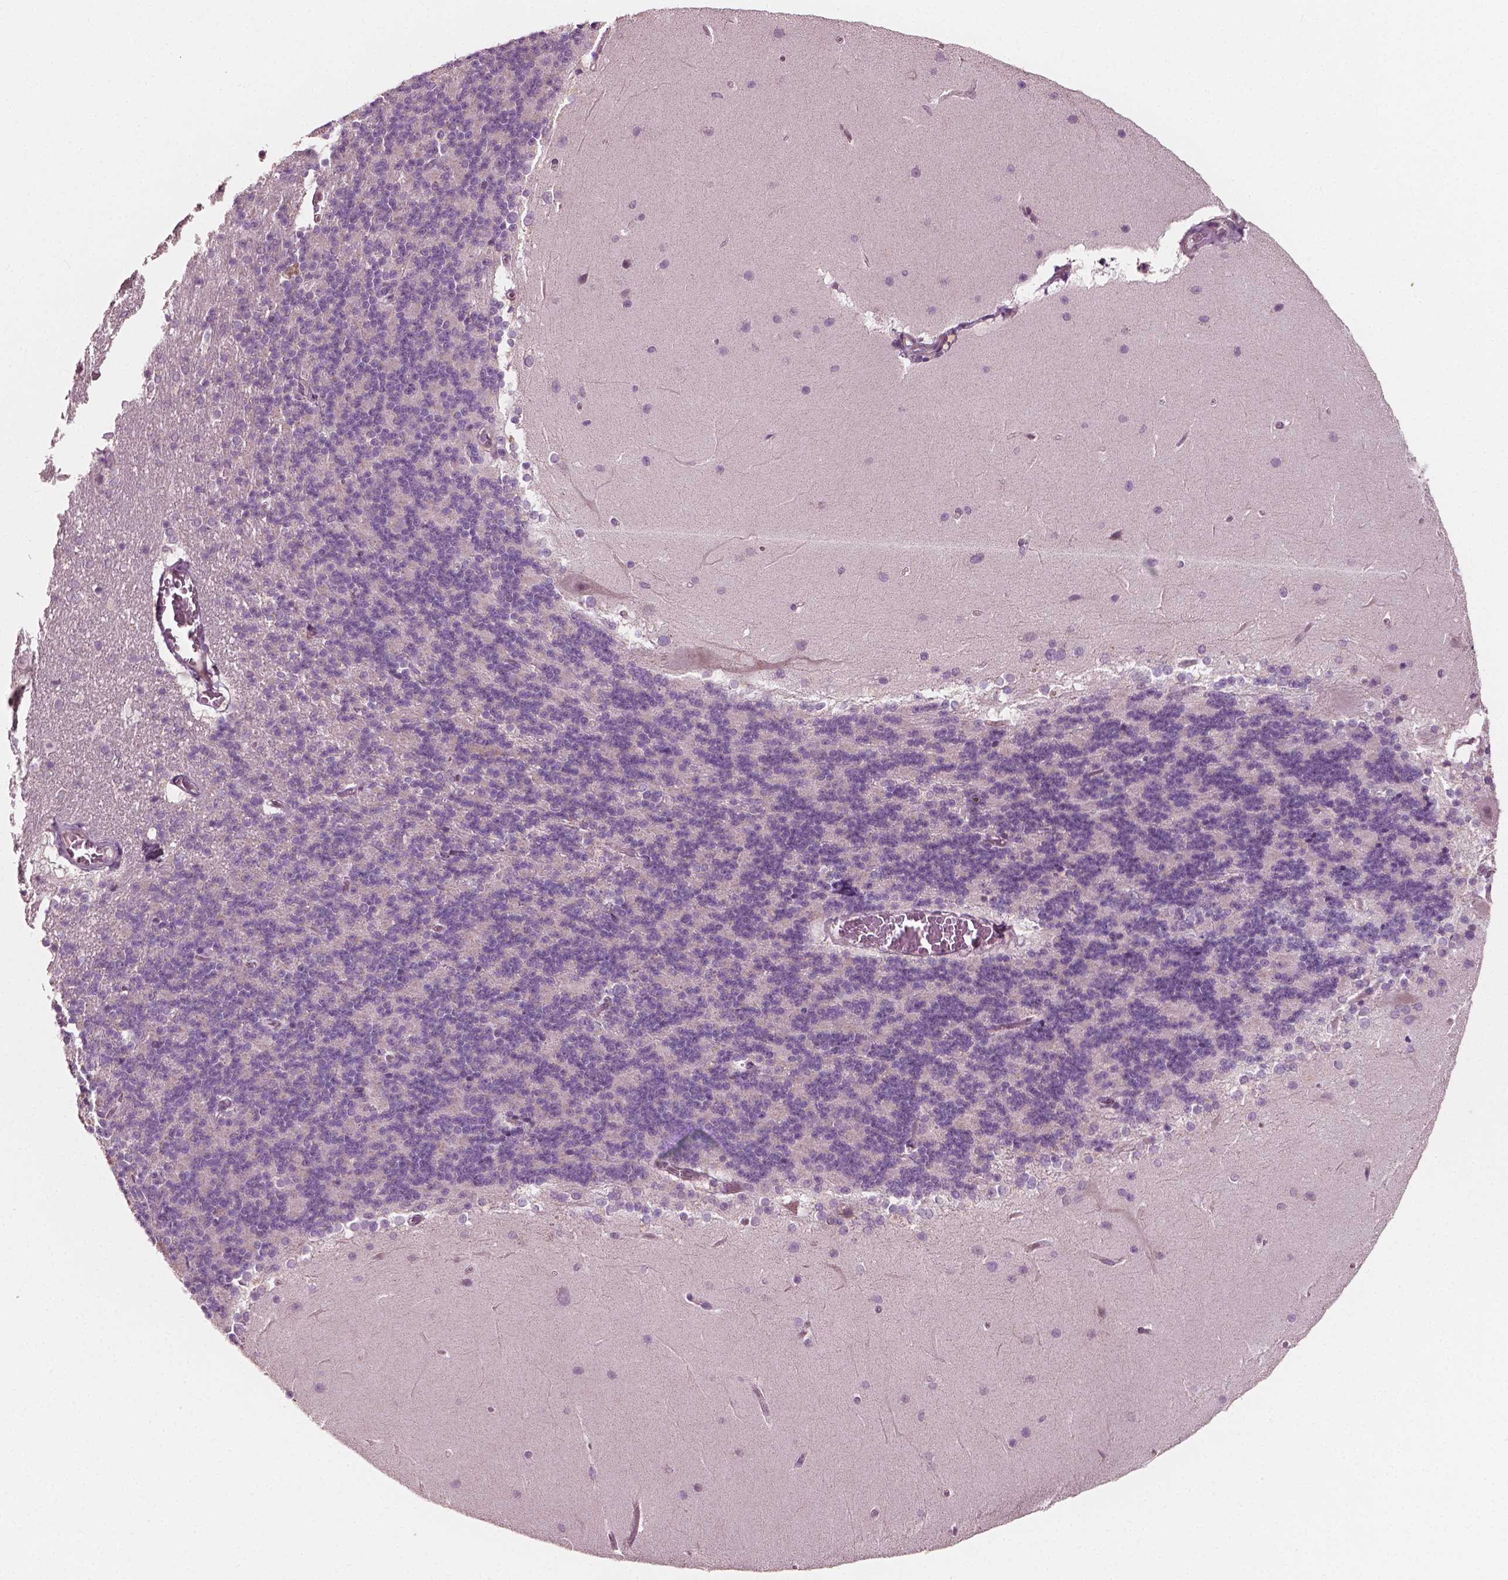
{"staining": {"intensity": "negative", "quantity": "none", "location": "none"}, "tissue": "cerebellum", "cell_type": "Cells in granular layer", "image_type": "normal", "snomed": [{"axis": "morphology", "description": "Normal tissue, NOS"}, {"axis": "topography", "description": "Cerebellum"}], "caption": "Cerebellum stained for a protein using IHC shows no staining cells in granular layer.", "gene": "MCL1", "patient": {"sex": "female", "age": 19}}